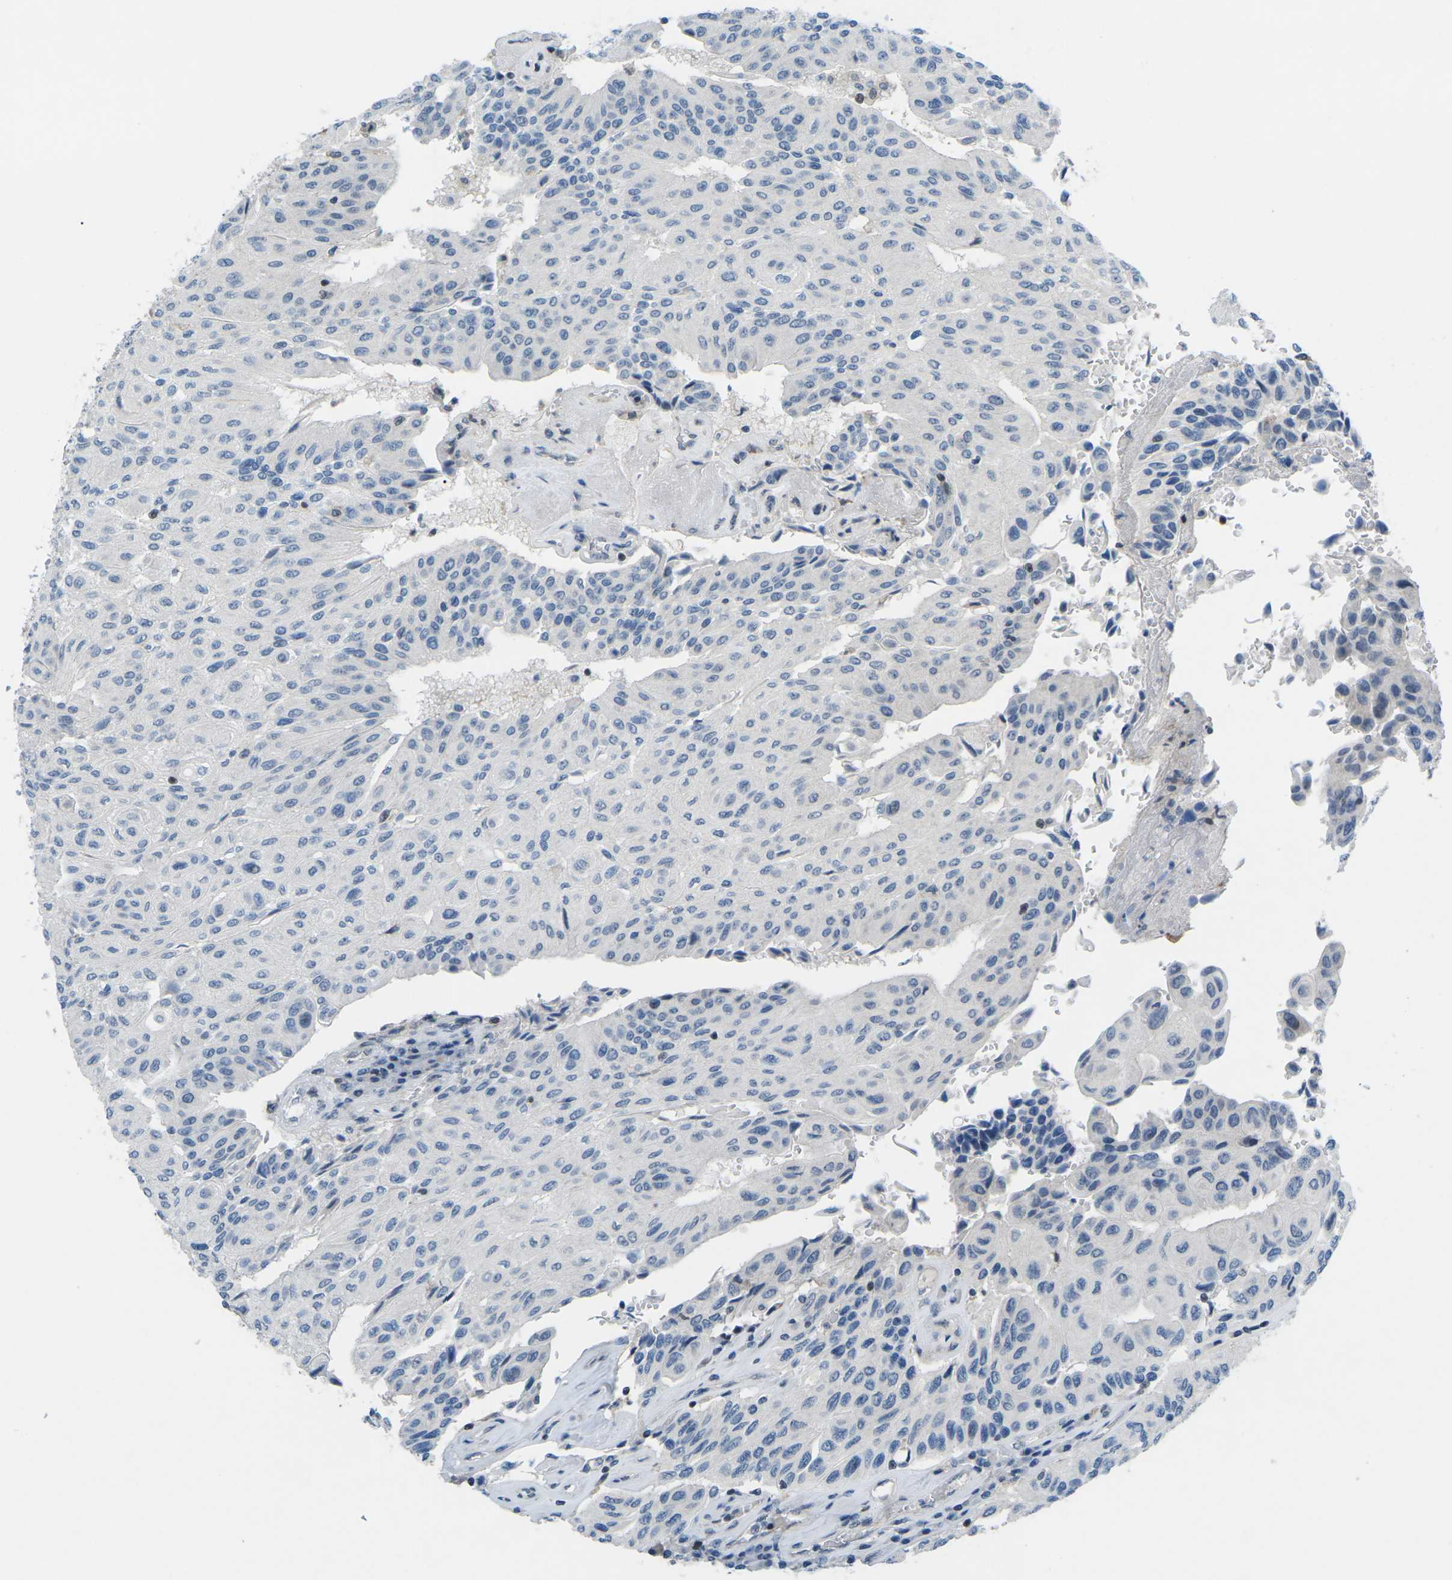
{"staining": {"intensity": "negative", "quantity": "none", "location": "none"}, "tissue": "urothelial cancer", "cell_type": "Tumor cells", "image_type": "cancer", "snomed": [{"axis": "morphology", "description": "Urothelial carcinoma, High grade"}, {"axis": "topography", "description": "Urinary bladder"}], "caption": "This histopathology image is of urothelial carcinoma (high-grade) stained with IHC to label a protein in brown with the nuclei are counter-stained blue. There is no positivity in tumor cells. (Brightfield microscopy of DAB immunohistochemistry at high magnification).", "gene": "MBNL1", "patient": {"sex": "male", "age": 66}}